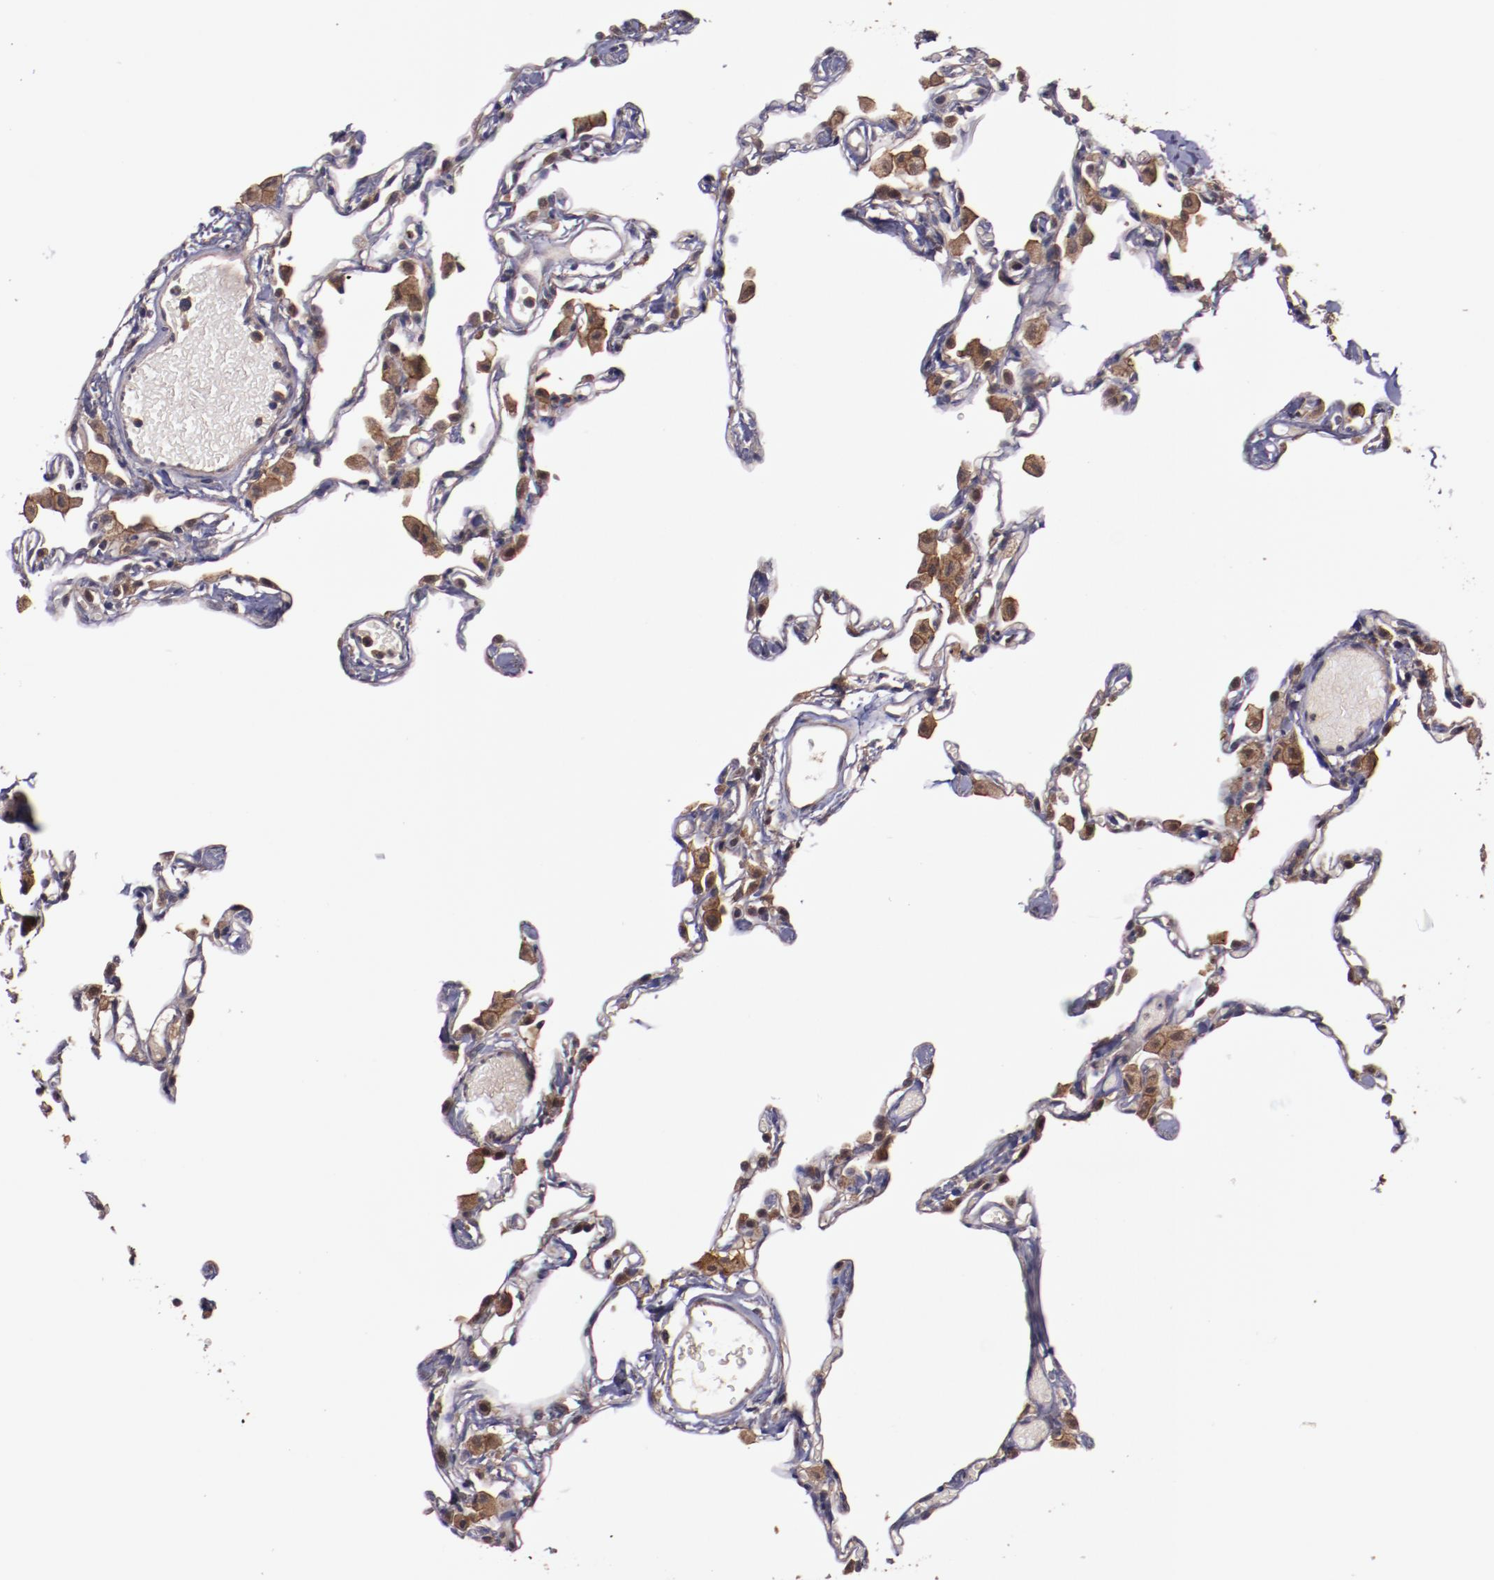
{"staining": {"intensity": "weak", "quantity": "<25%", "location": "cytoplasmic/membranous"}, "tissue": "lung", "cell_type": "Alveolar cells", "image_type": "normal", "snomed": [{"axis": "morphology", "description": "Normal tissue, NOS"}, {"axis": "topography", "description": "Lung"}], "caption": "This histopathology image is of unremarkable lung stained with immunohistochemistry to label a protein in brown with the nuclei are counter-stained blue. There is no staining in alveolar cells.", "gene": "FTSJ1", "patient": {"sex": "female", "age": 49}}